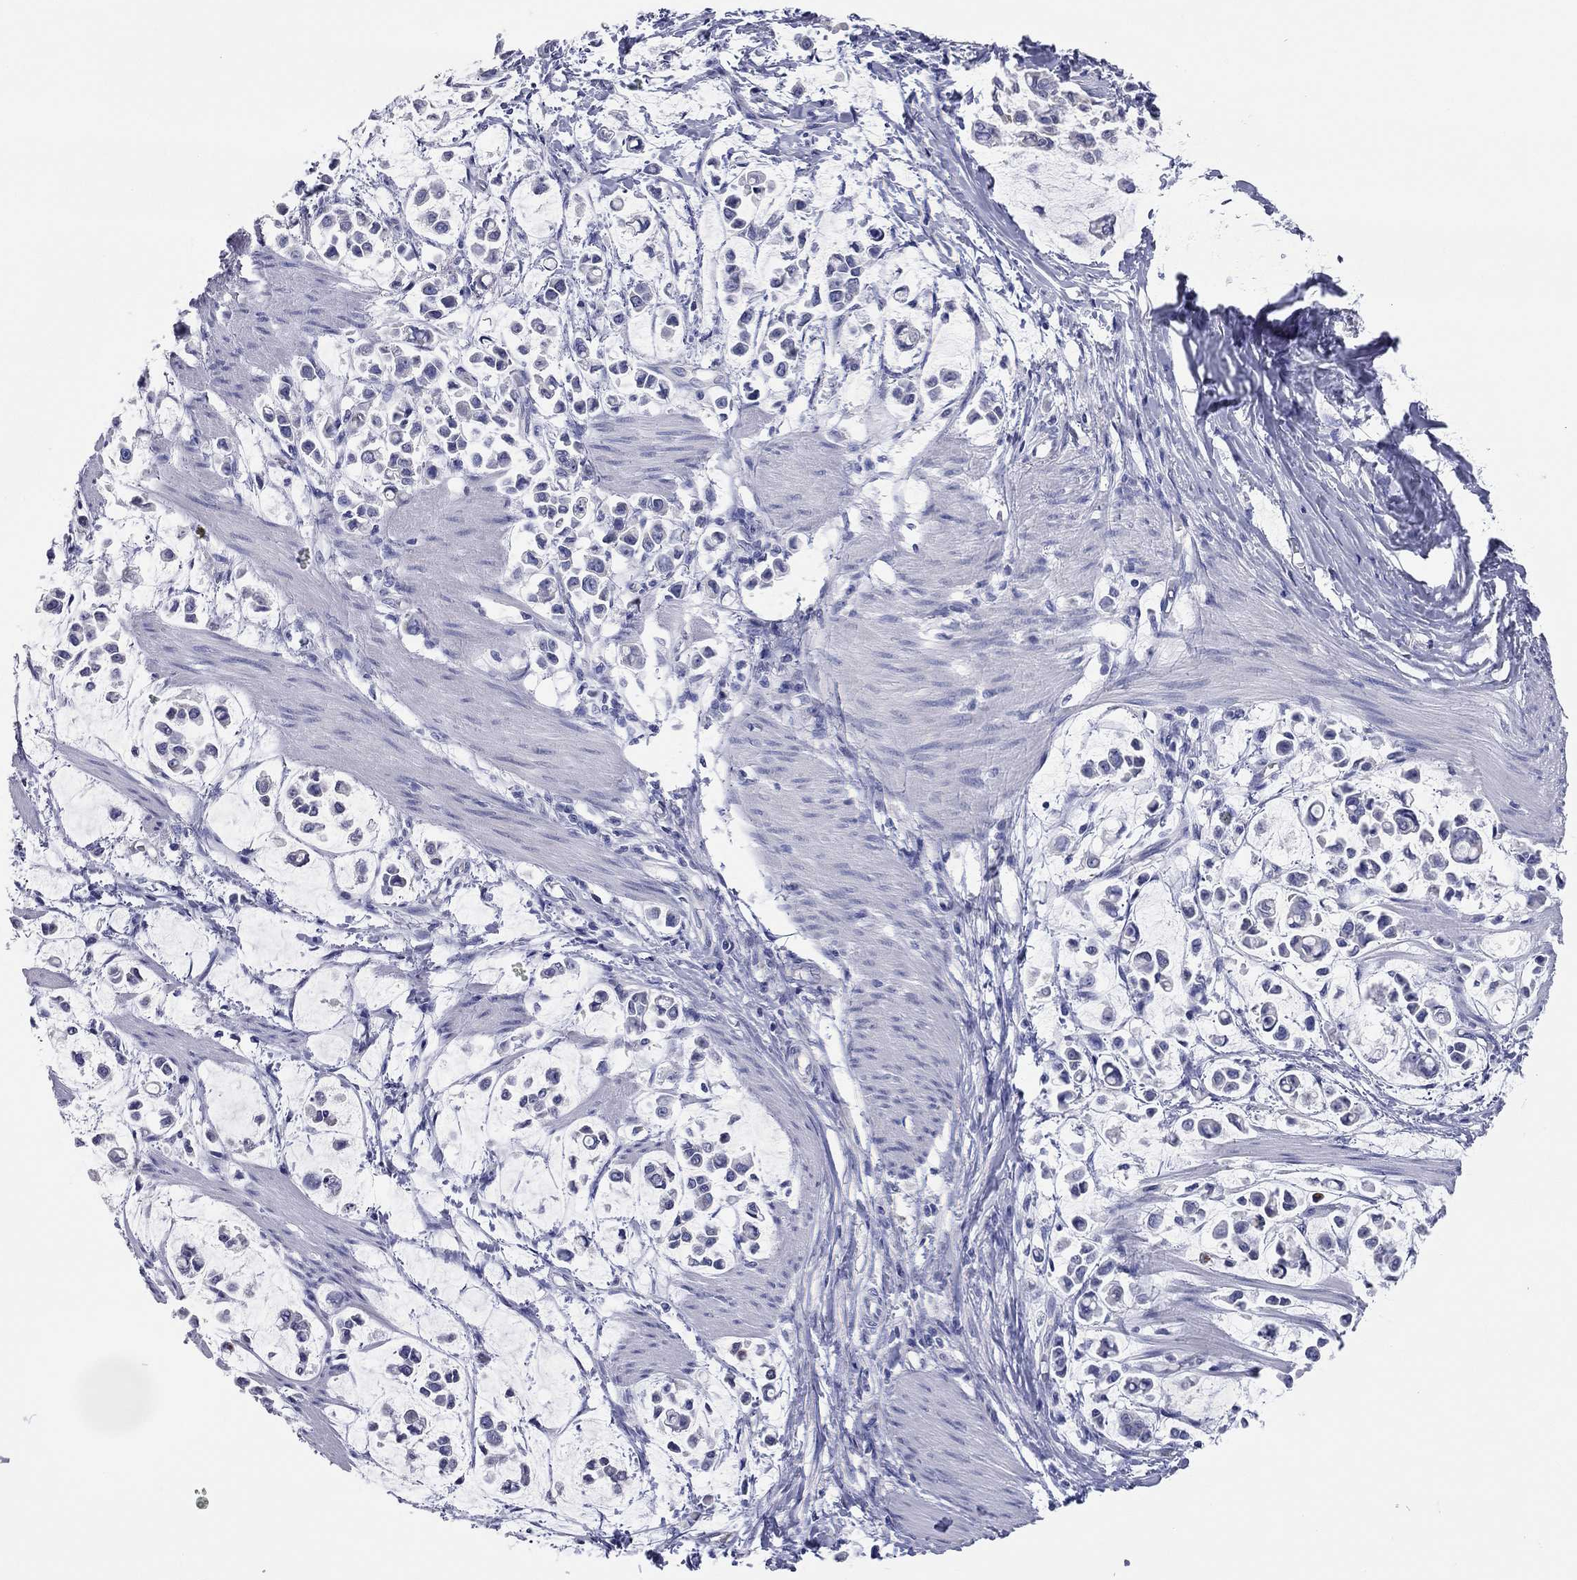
{"staining": {"intensity": "negative", "quantity": "none", "location": "none"}, "tissue": "stomach cancer", "cell_type": "Tumor cells", "image_type": "cancer", "snomed": [{"axis": "morphology", "description": "Adenocarcinoma, NOS"}, {"axis": "topography", "description": "Stomach"}], "caption": "This is an immunohistochemistry (IHC) photomicrograph of human stomach cancer (adenocarcinoma). There is no positivity in tumor cells.", "gene": "TMEM221", "patient": {"sex": "male", "age": 82}}